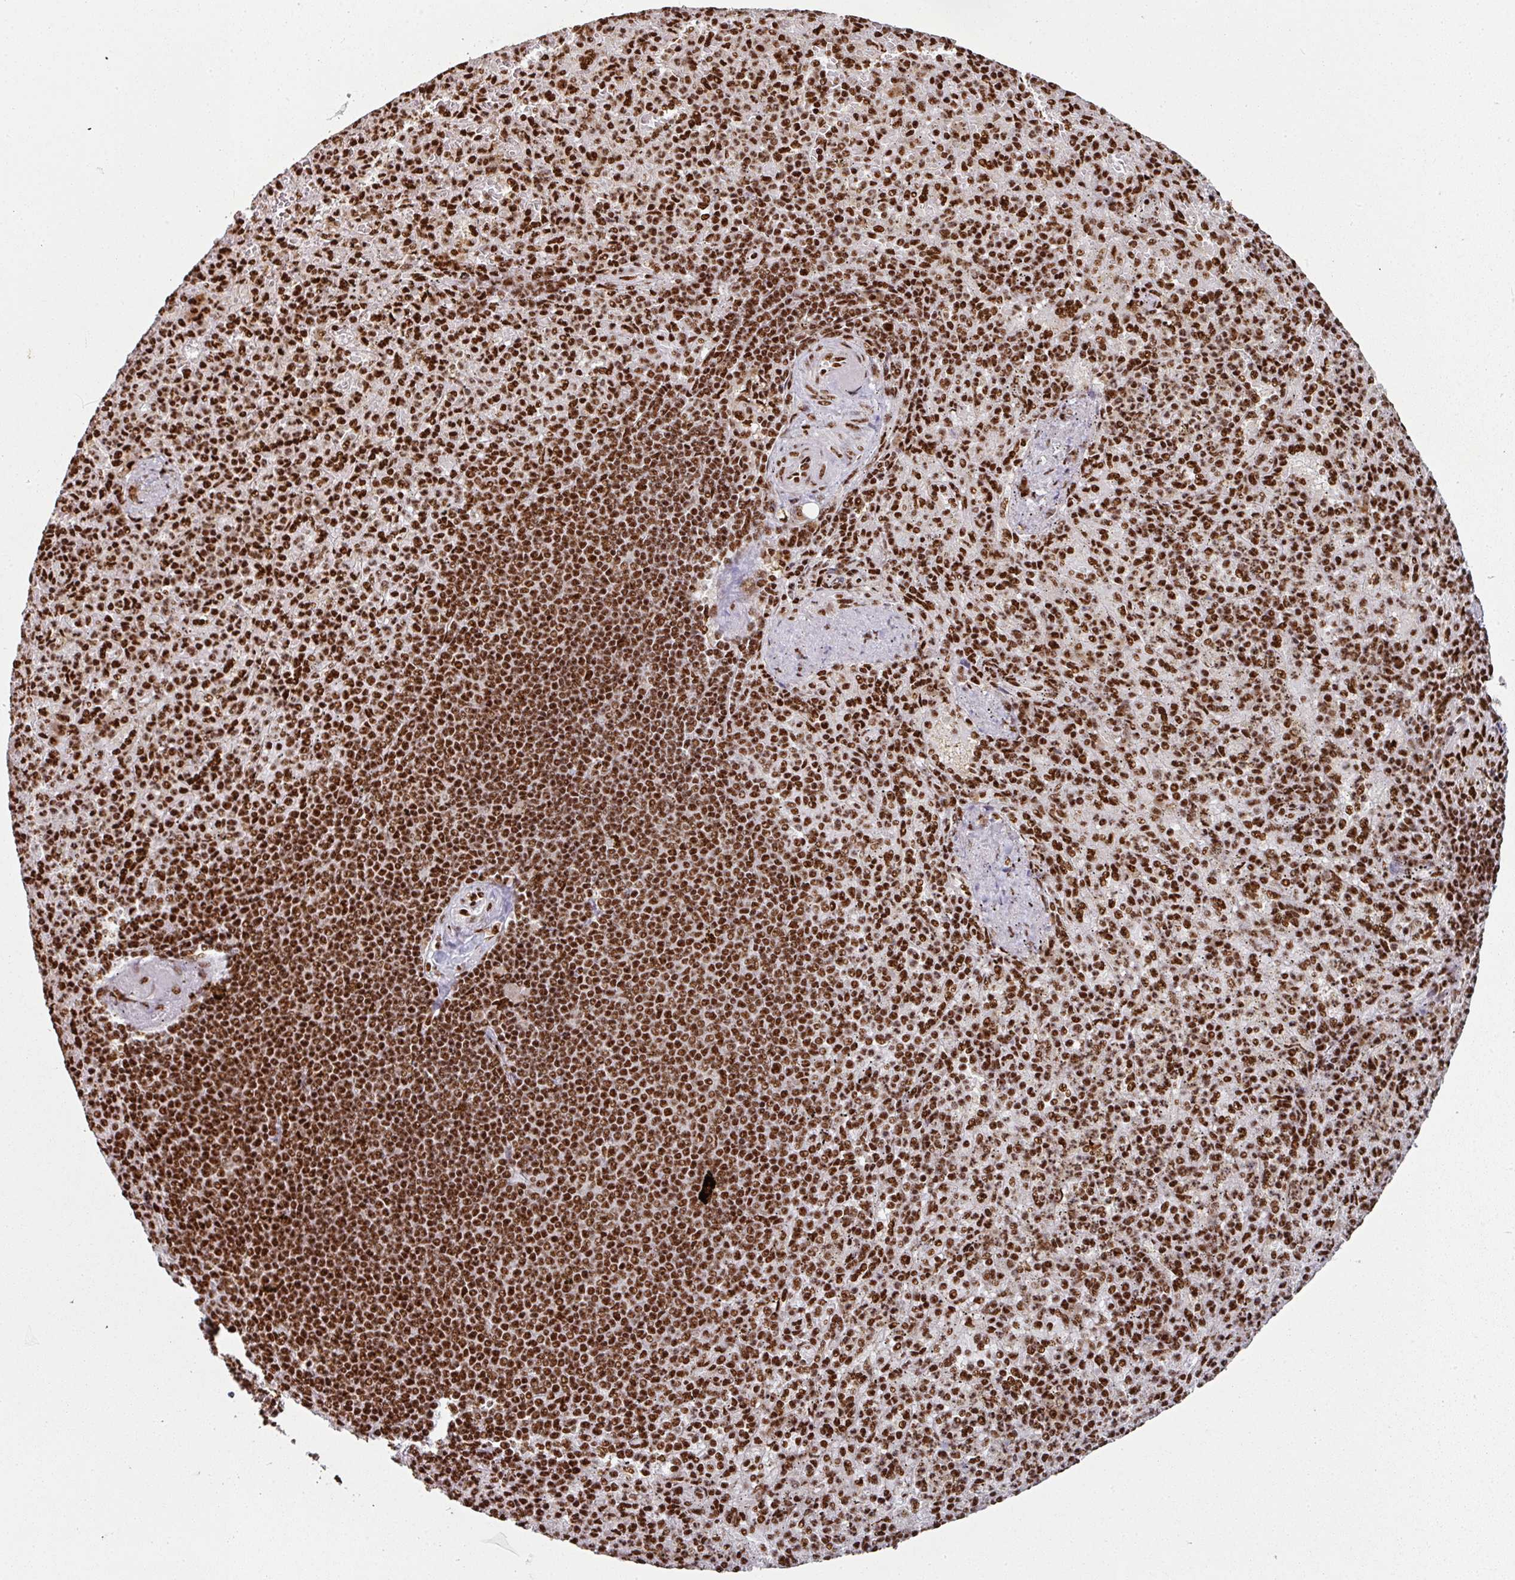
{"staining": {"intensity": "strong", "quantity": ">75%", "location": "nuclear"}, "tissue": "spleen", "cell_type": "Cells in red pulp", "image_type": "normal", "snomed": [{"axis": "morphology", "description": "Normal tissue, NOS"}, {"axis": "topography", "description": "Spleen"}], "caption": "IHC of unremarkable spleen demonstrates high levels of strong nuclear expression in approximately >75% of cells in red pulp.", "gene": "SIK3", "patient": {"sex": "female", "age": 74}}